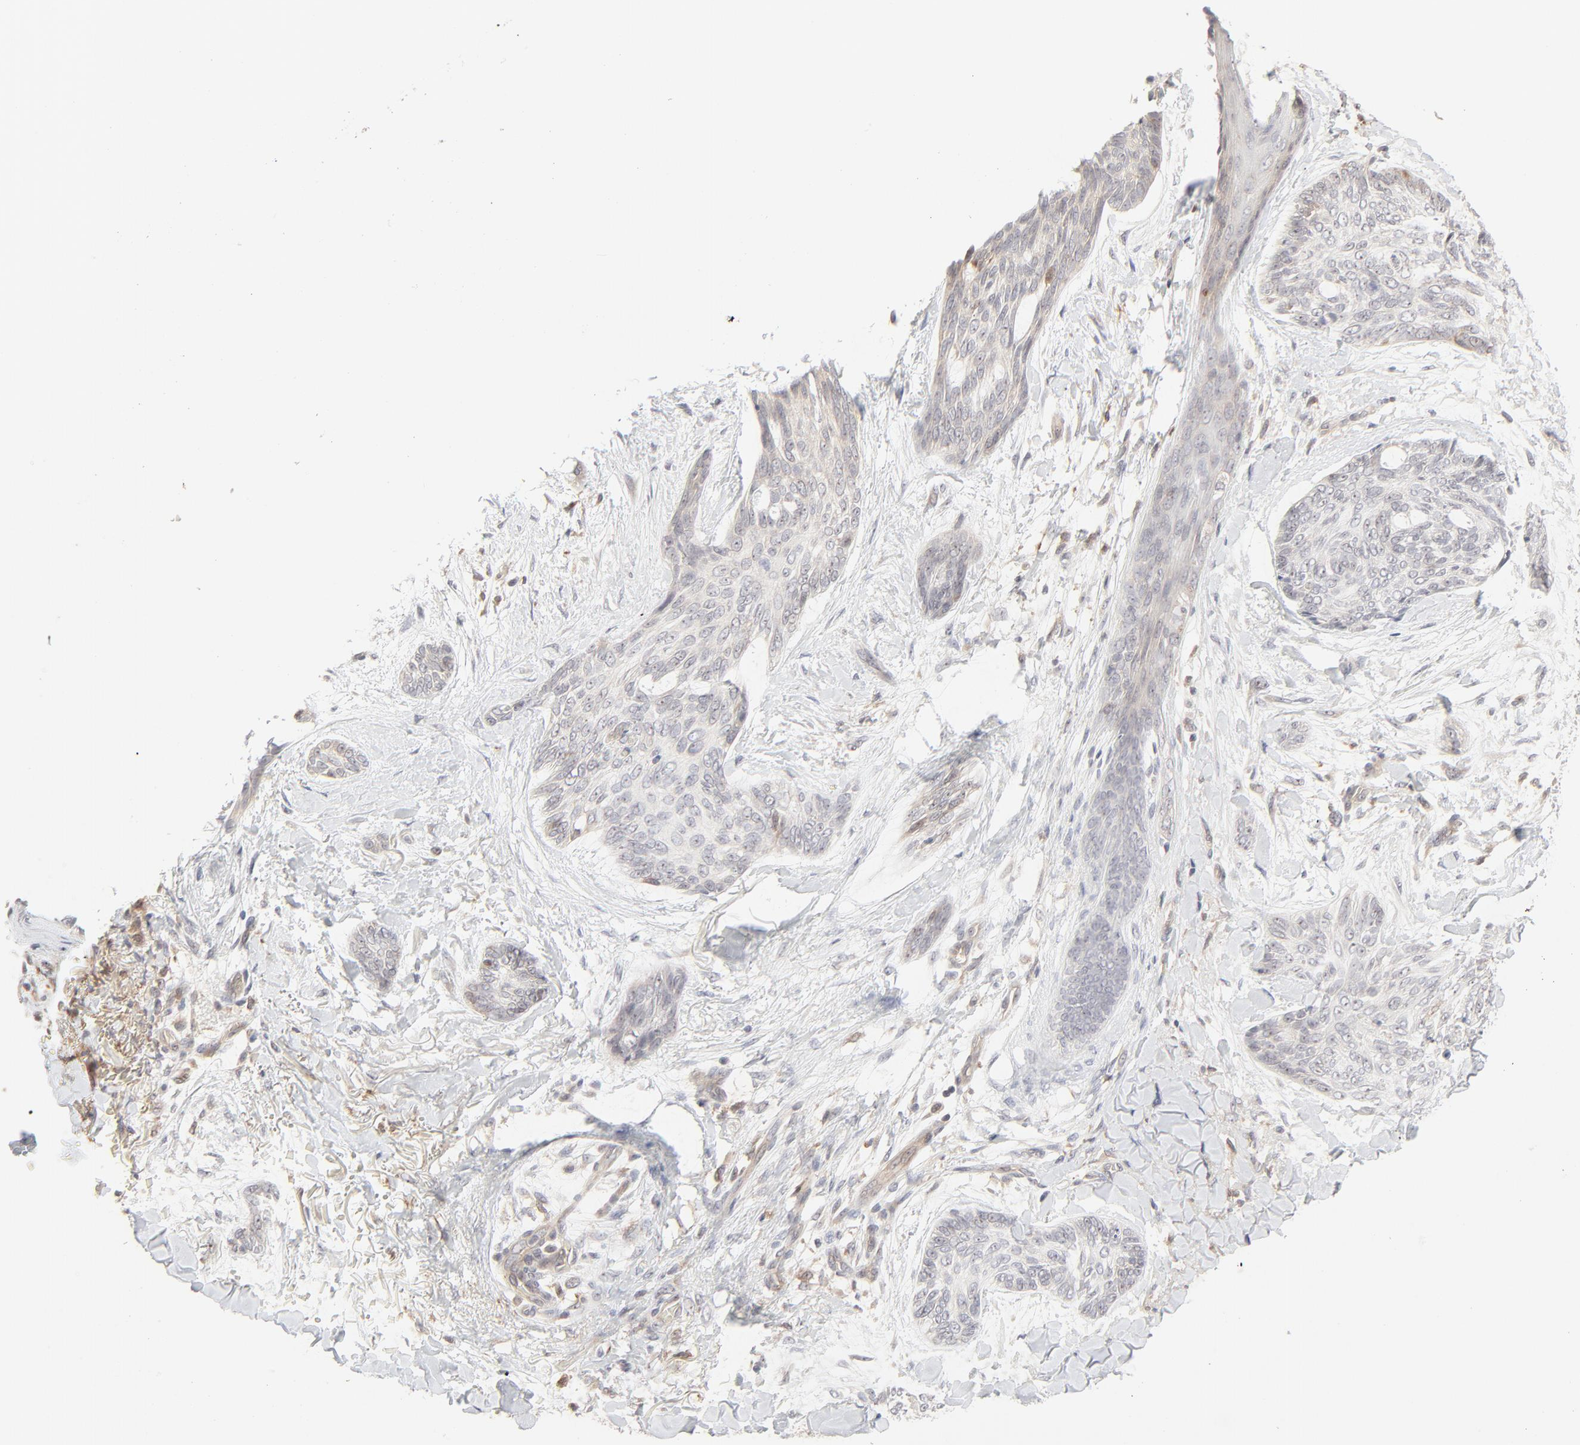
{"staining": {"intensity": "negative", "quantity": "none", "location": "none"}, "tissue": "skin cancer", "cell_type": "Tumor cells", "image_type": "cancer", "snomed": [{"axis": "morphology", "description": "Normal tissue, NOS"}, {"axis": "morphology", "description": "Basal cell carcinoma"}, {"axis": "topography", "description": "Skin"}], "caption": "This micrograph is of skin cancer stained with immunohistochemistry (IHC) to label a protein in brown with the nuclei are counter-stained blue. There is no staining in tumor cells.", "gene": "RAB5C", "patient": {"sex": "female", "age": 71}}